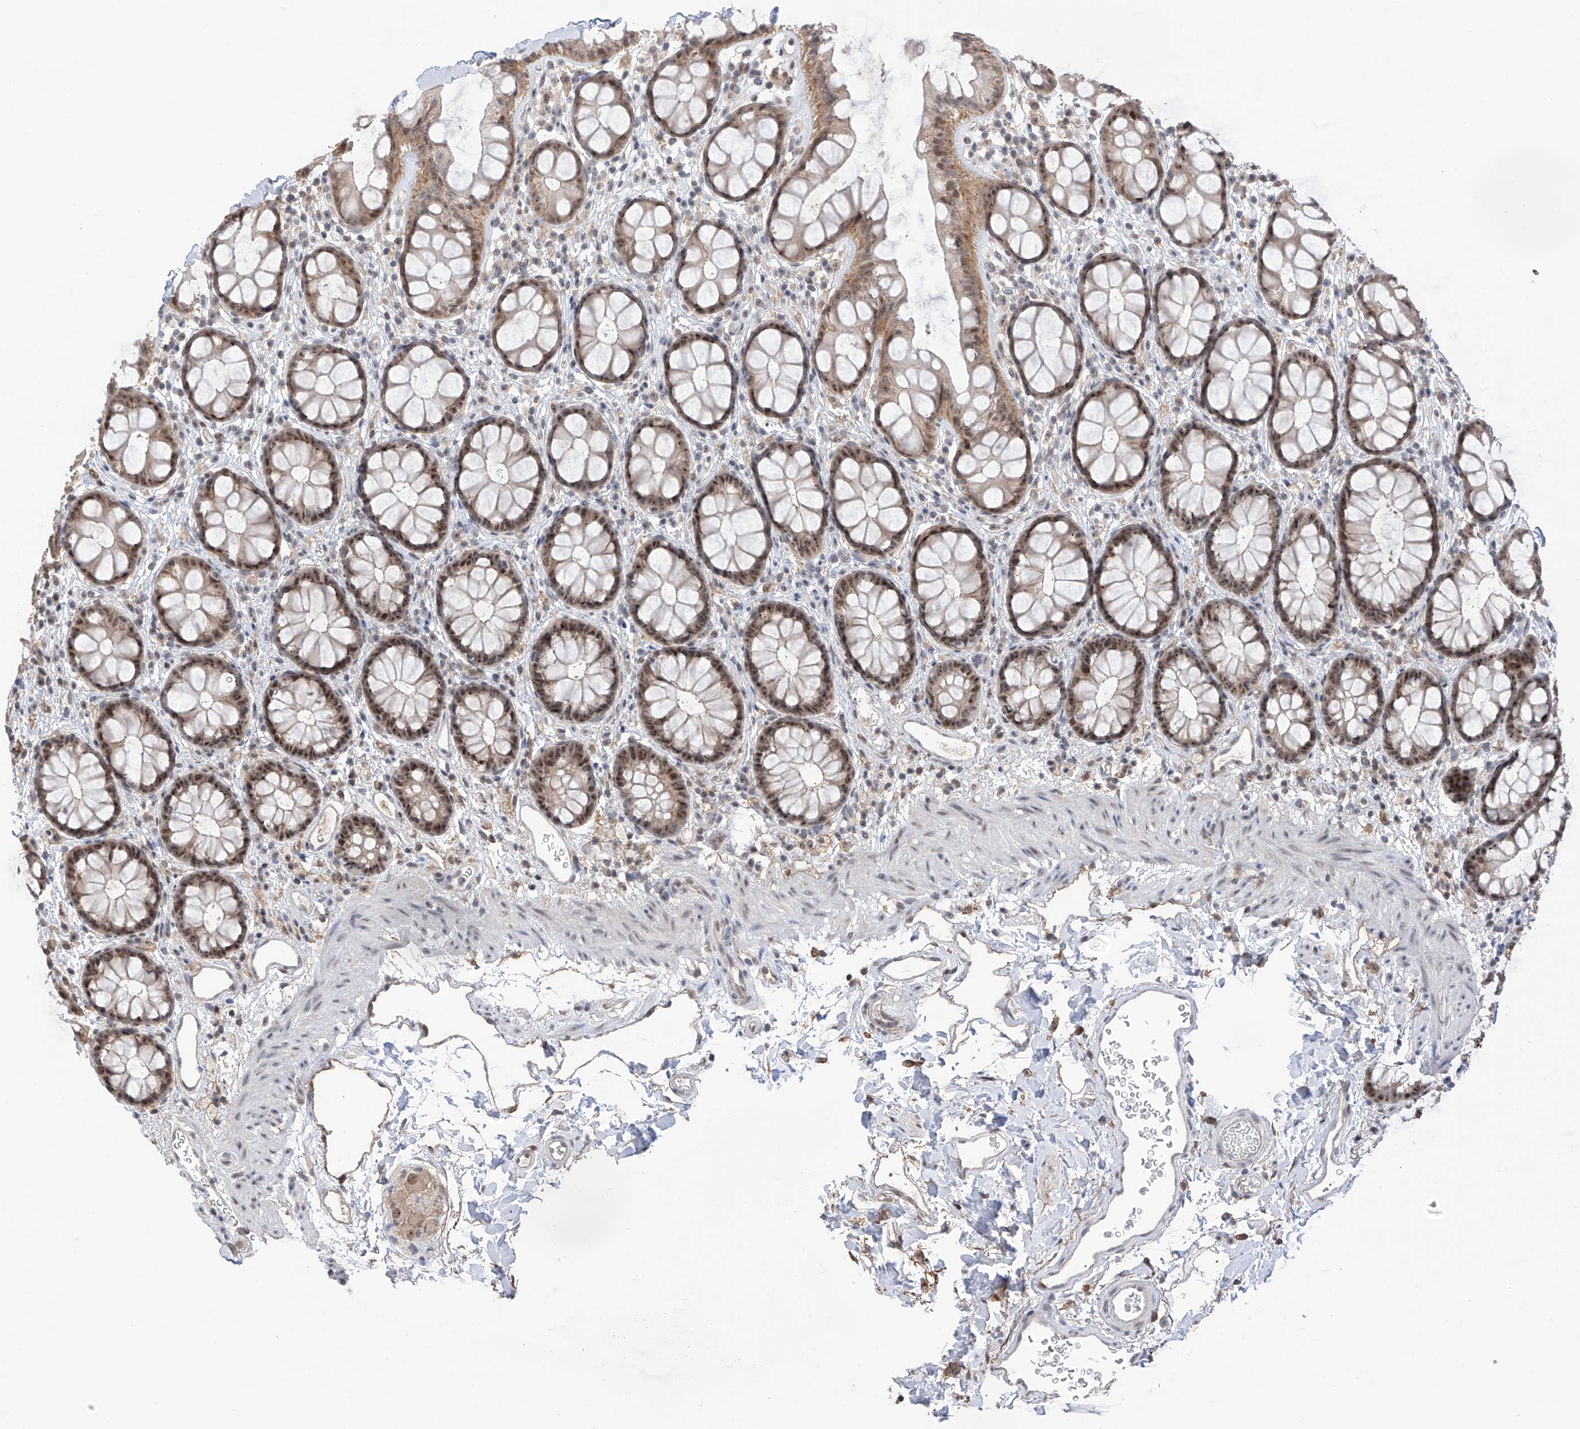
{"staining": {"intensity": "weak", "quantity": "25%-75%", "location": "cytoplasmic/membranous,nuclear"}, "tissue": "rectum", "cell_type": "Glandular cells", "image_type": "normal", "snomed": [{"axis": "morphology", "description": "Normal tissue, NOS"}, {"axis": "topography", "description": "Rectum"}], "caption": "The image displays a brown stain indicating the presence of a protein in the cytoplasmic/membranous,nuclear of glandular cells in rectum. (Stains: DAB (3,3'-diaminobenzidine) in brown, nuclei in blue, Microscopy: brightfield microscopy at high magnification).", "gene": "C1orf131", "patient": {"sex": "female", "age": 65}}